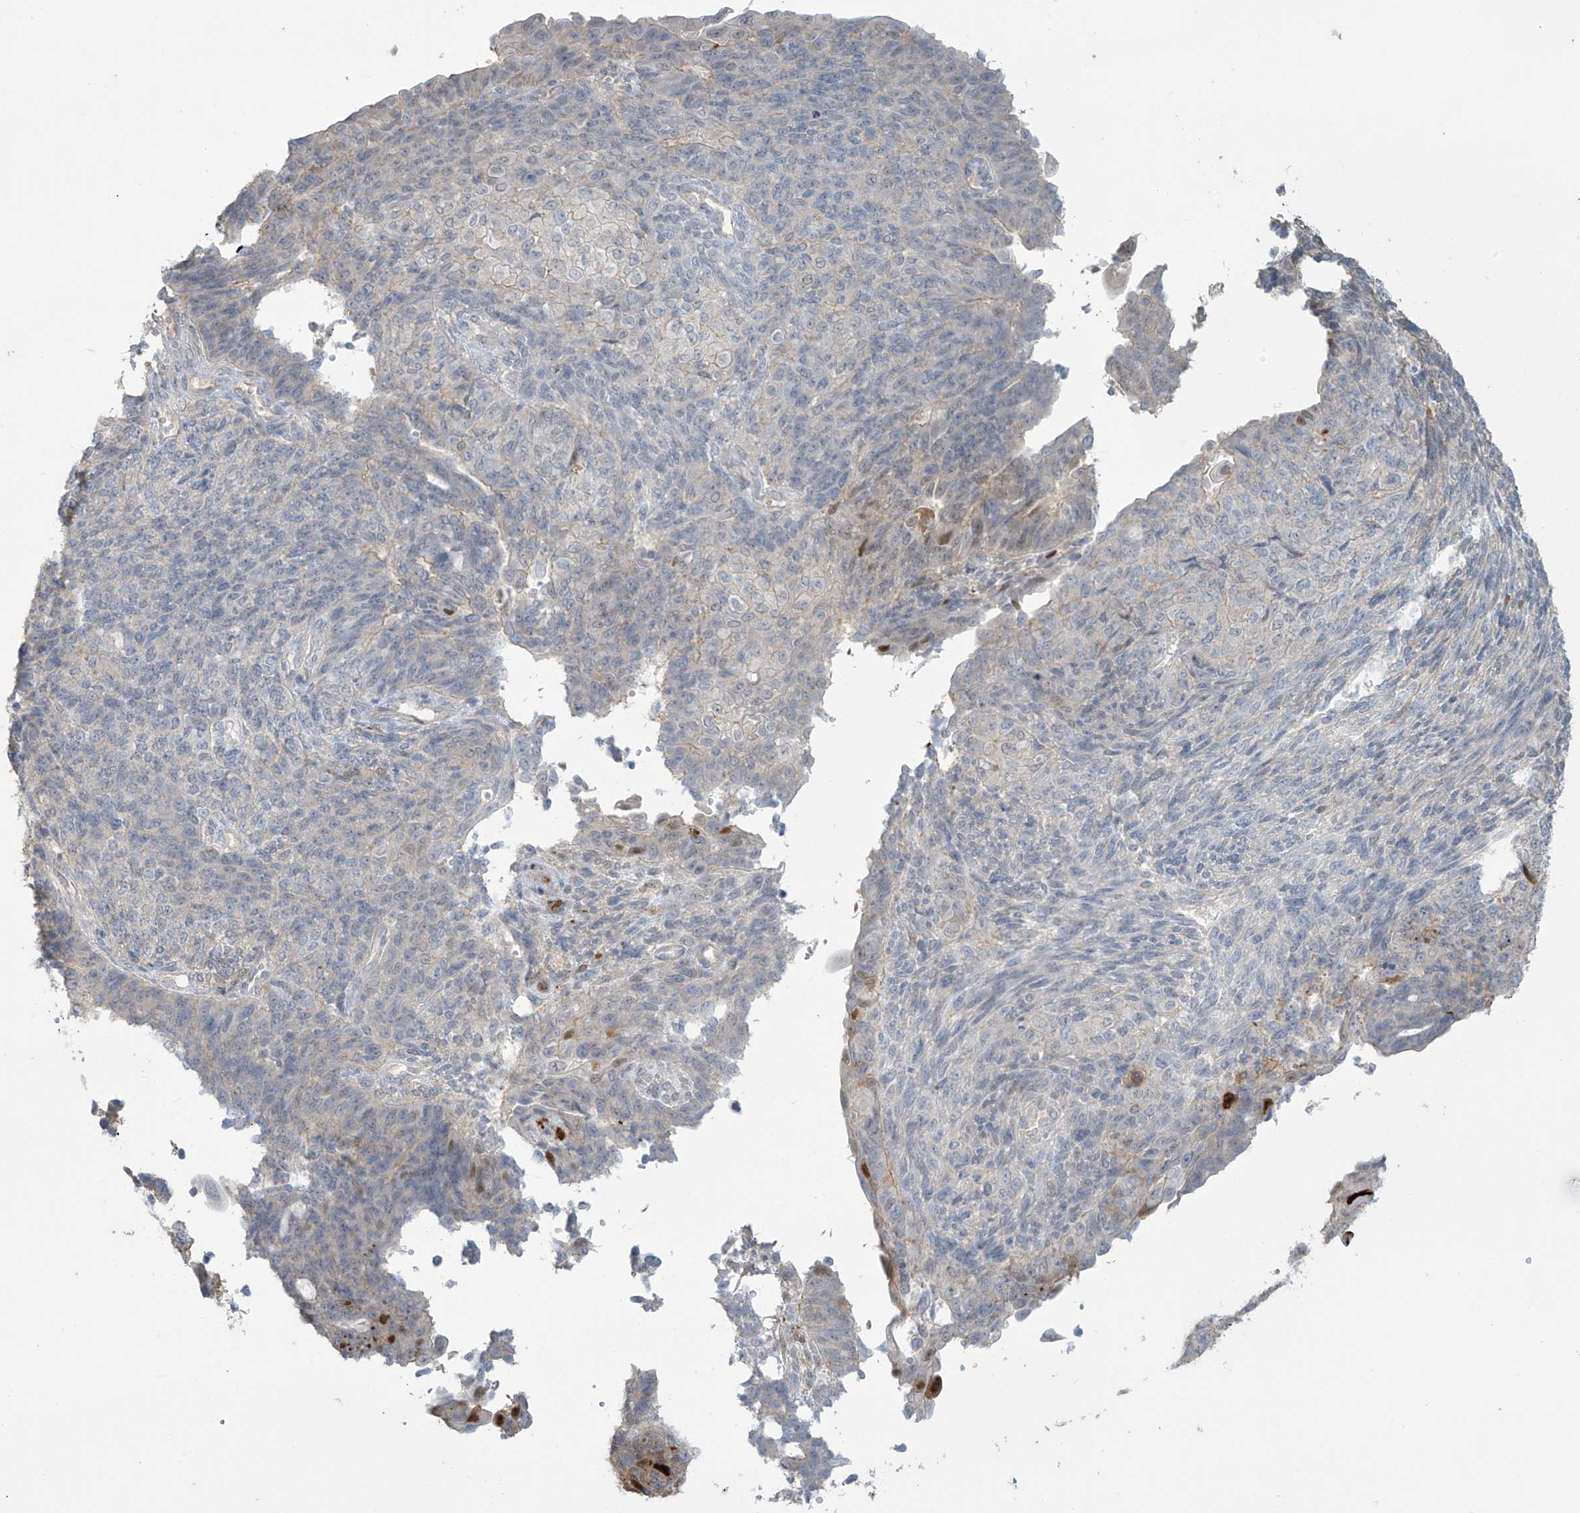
{"staining": {"intensity": "moderate", "quantity": "<25%", "location": "cytoplasmic/membranous,nuclear"}, "tissue": "endometrial cancer", "cell_type": "Tumor cells", "image_type": "cancer", "snomed": [{"axis": "morphology", "description": "Adenocarcinoma, NOS"}, {"axis": "topography", "description": "Endometrium"}], "caption": "Moderate cytoplasmic/membranous and nuclear staining for a protein is seen in approximately <25% of tumor cells of adenocarcinoma (endometrial) using immunohistochemistry.", "gene": "TAGAP", "patient": {"sex": "female", "age": 32}}